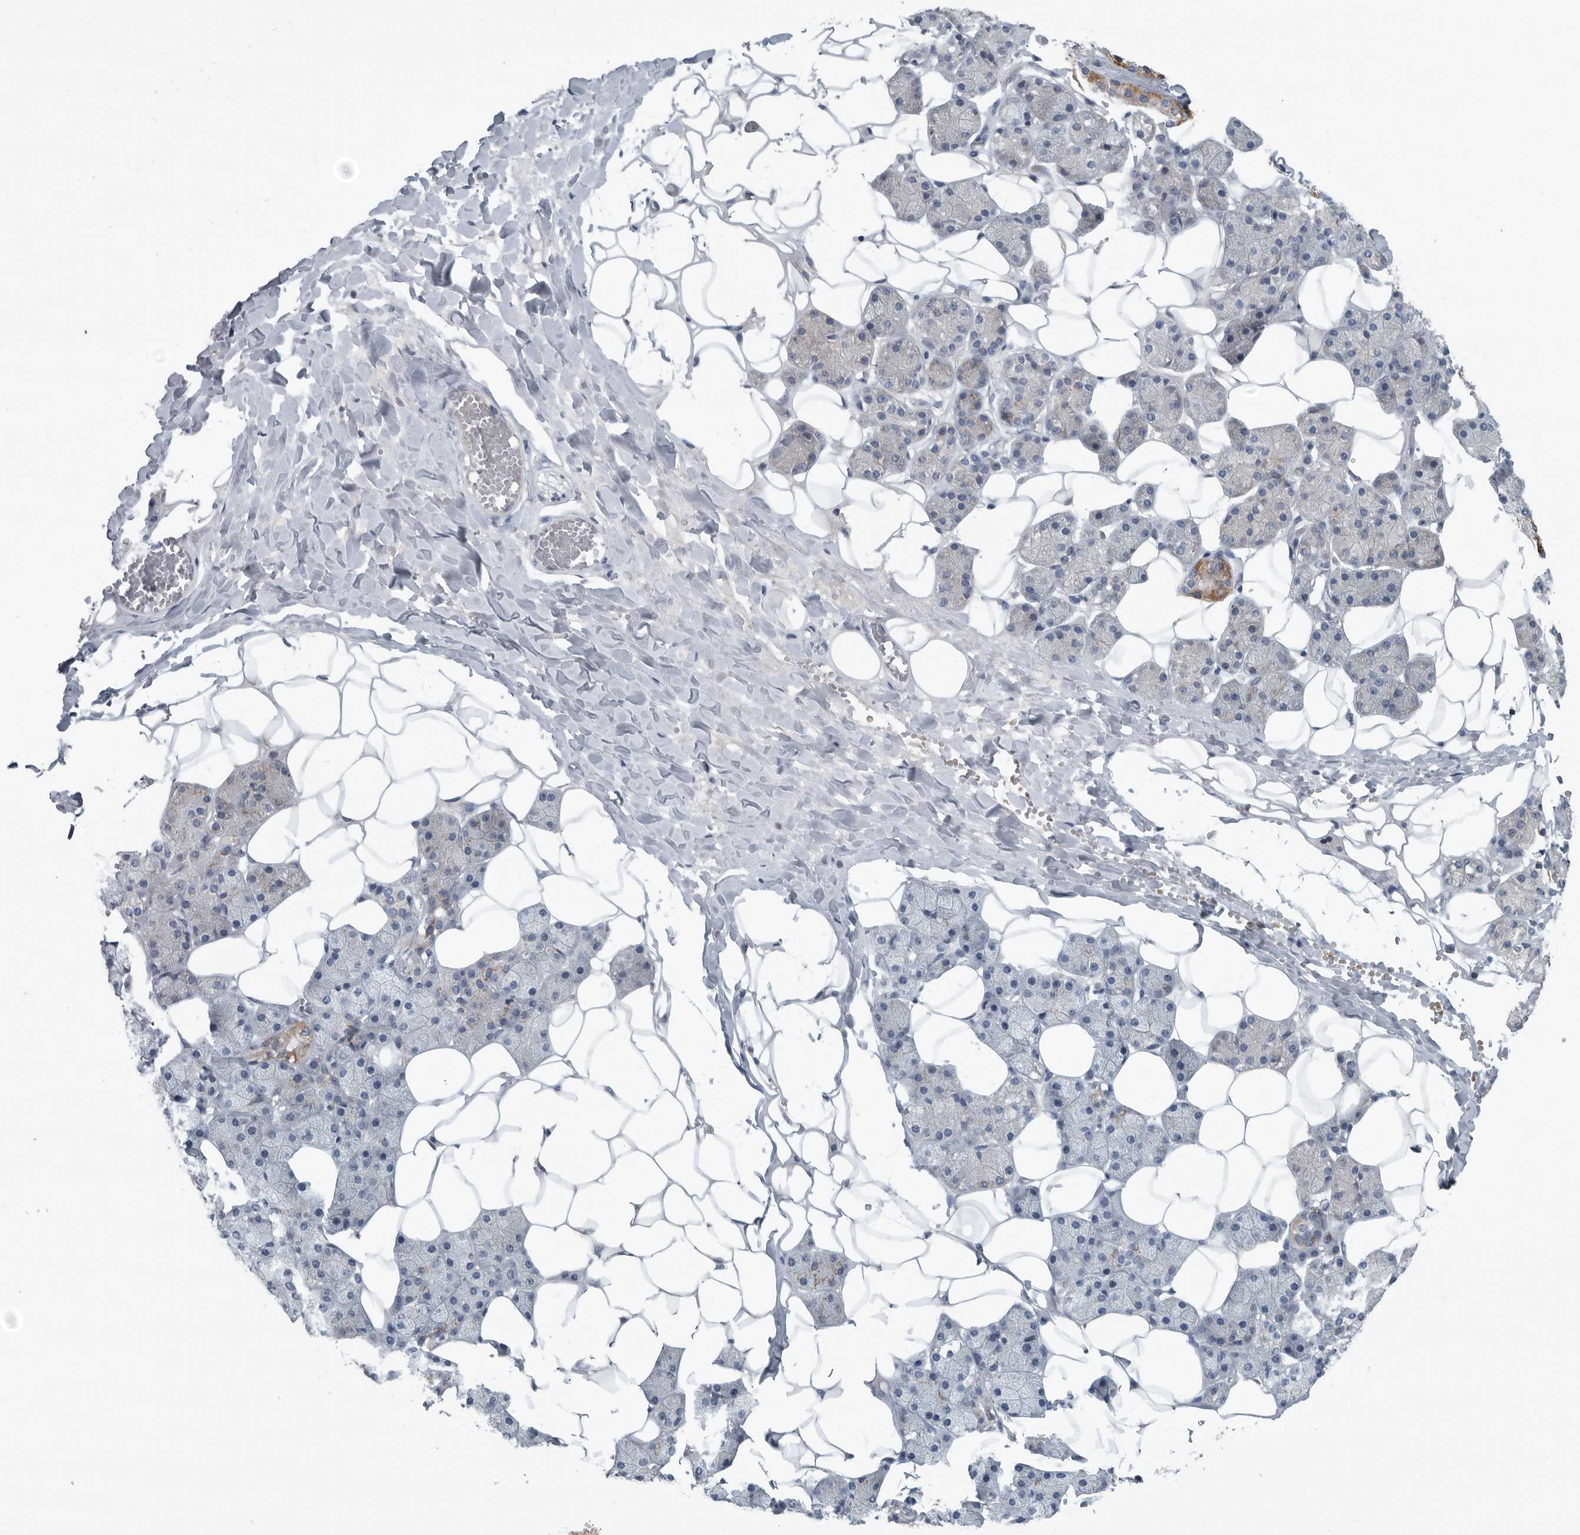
{"staining": {"intensity": "moderate", "quantity": "<25%", "location": "cytoplasmic/membranous"}, "tissue": "salivary gland", "cell_type": "Glandular cells", "image_type": "normal", "snomed": [{"axis": "morphology", "description": "Normal tissue, NOS"}, {"axis": "topography", "description": "Salivary gland"}], "caption": "Salivary gland stained with immunohistochemistry (IHC) shows moderate cytoplasmic/membranous positivity in approximately <25% of glandular cells.", "gene": "MPP3", "patient": {"sex": "female", "age": 33}}